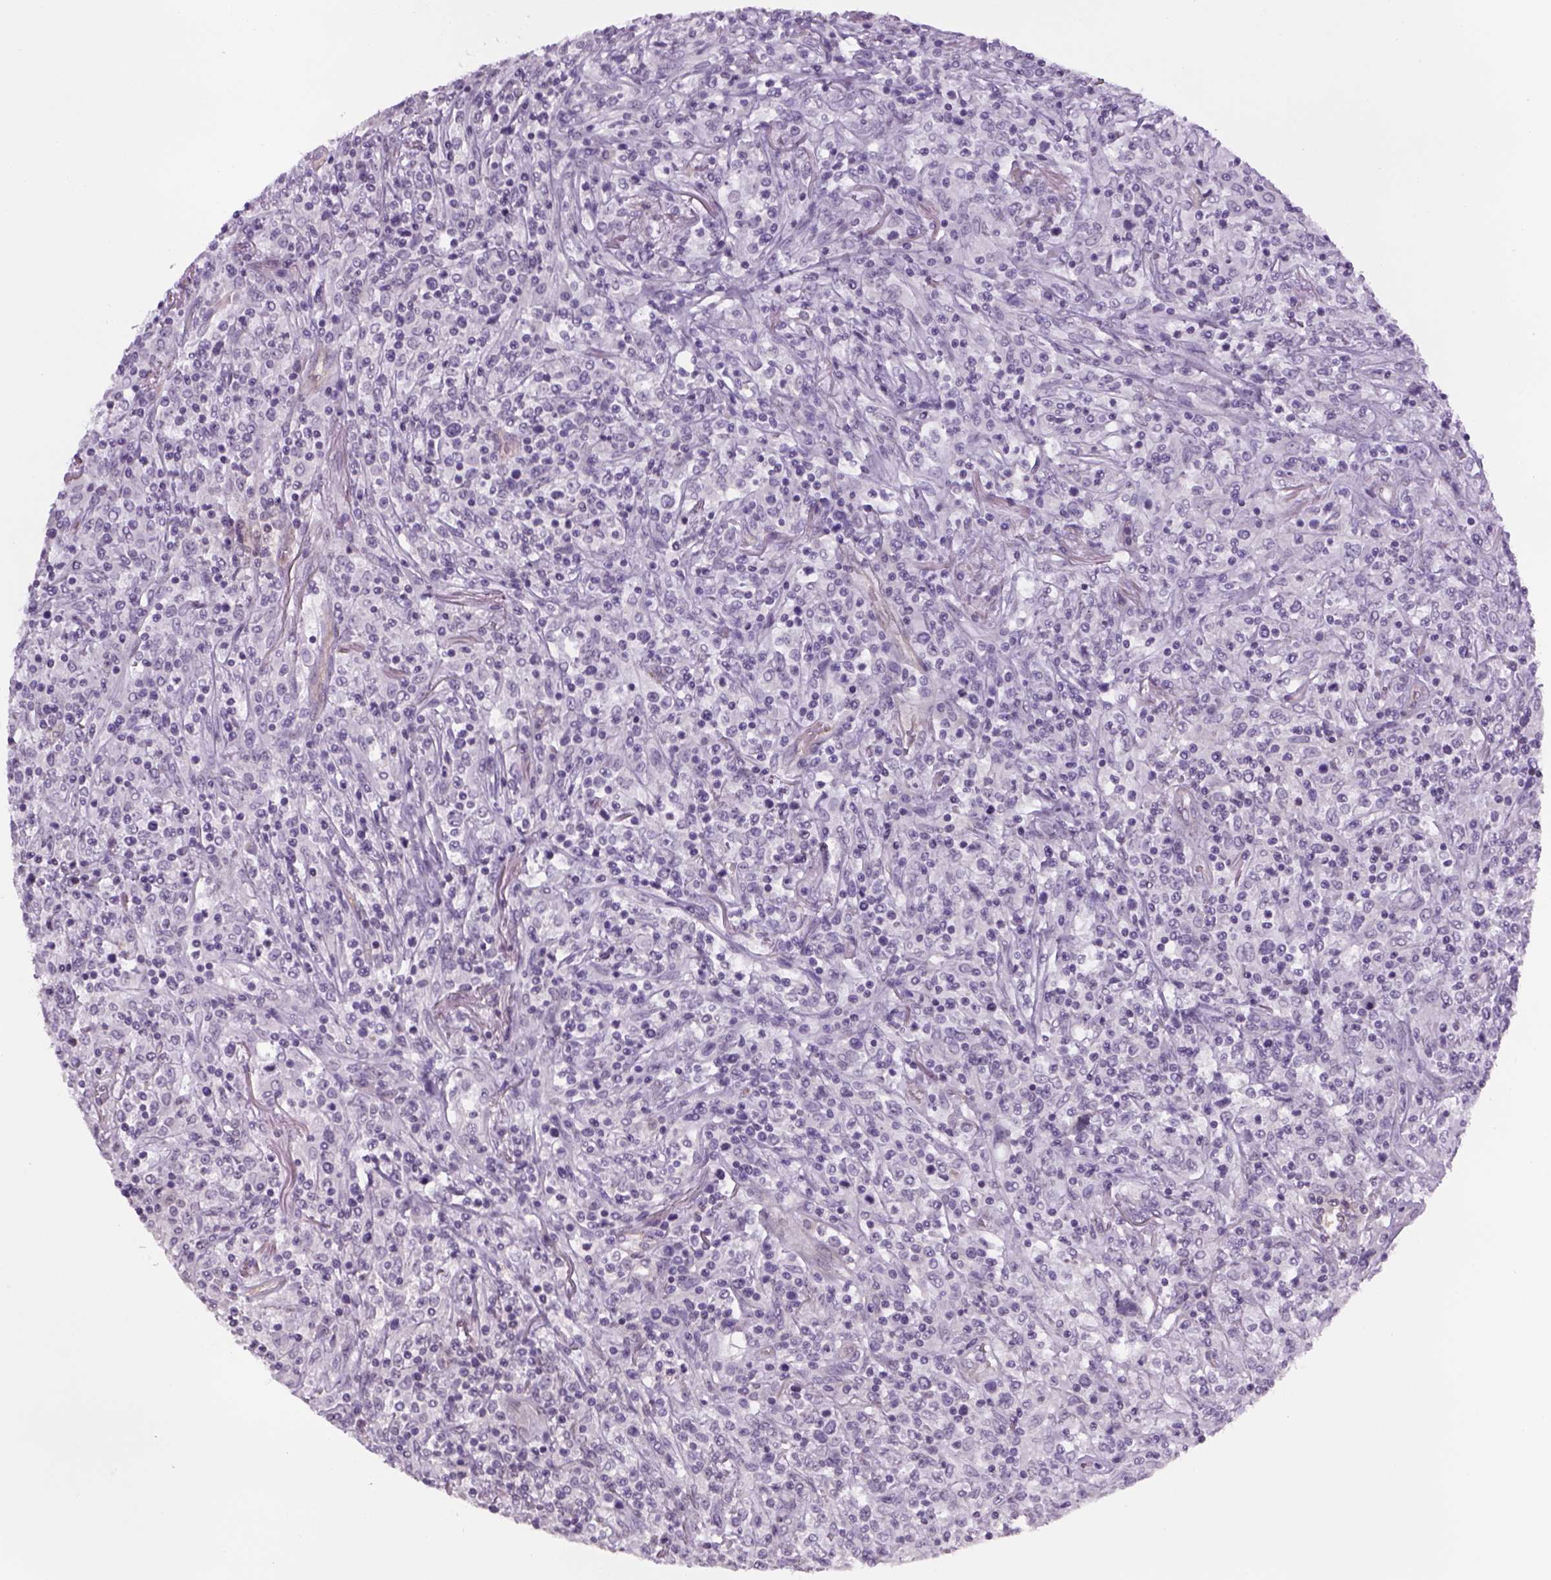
{"staining": {"intensity": "negative", "quantity": "none", "location": "none"}, "tissue": "lymphoma", "cell_type": "Tumor cells", "image_type": "cancer", "snomed": [{"axis": "morphology", "description": "Malignant lymphoma, non-Hodgkin's type, High grade"}, {"axis": "topography", "description": "Lung"}], "caption": "Immunohistochemistry histopathology image of lymphoma stained for a protein (brown), which displays no expression in tumor cells.", "gene": "PRRT1", "patient": {"sex": "male", "age": 79}}